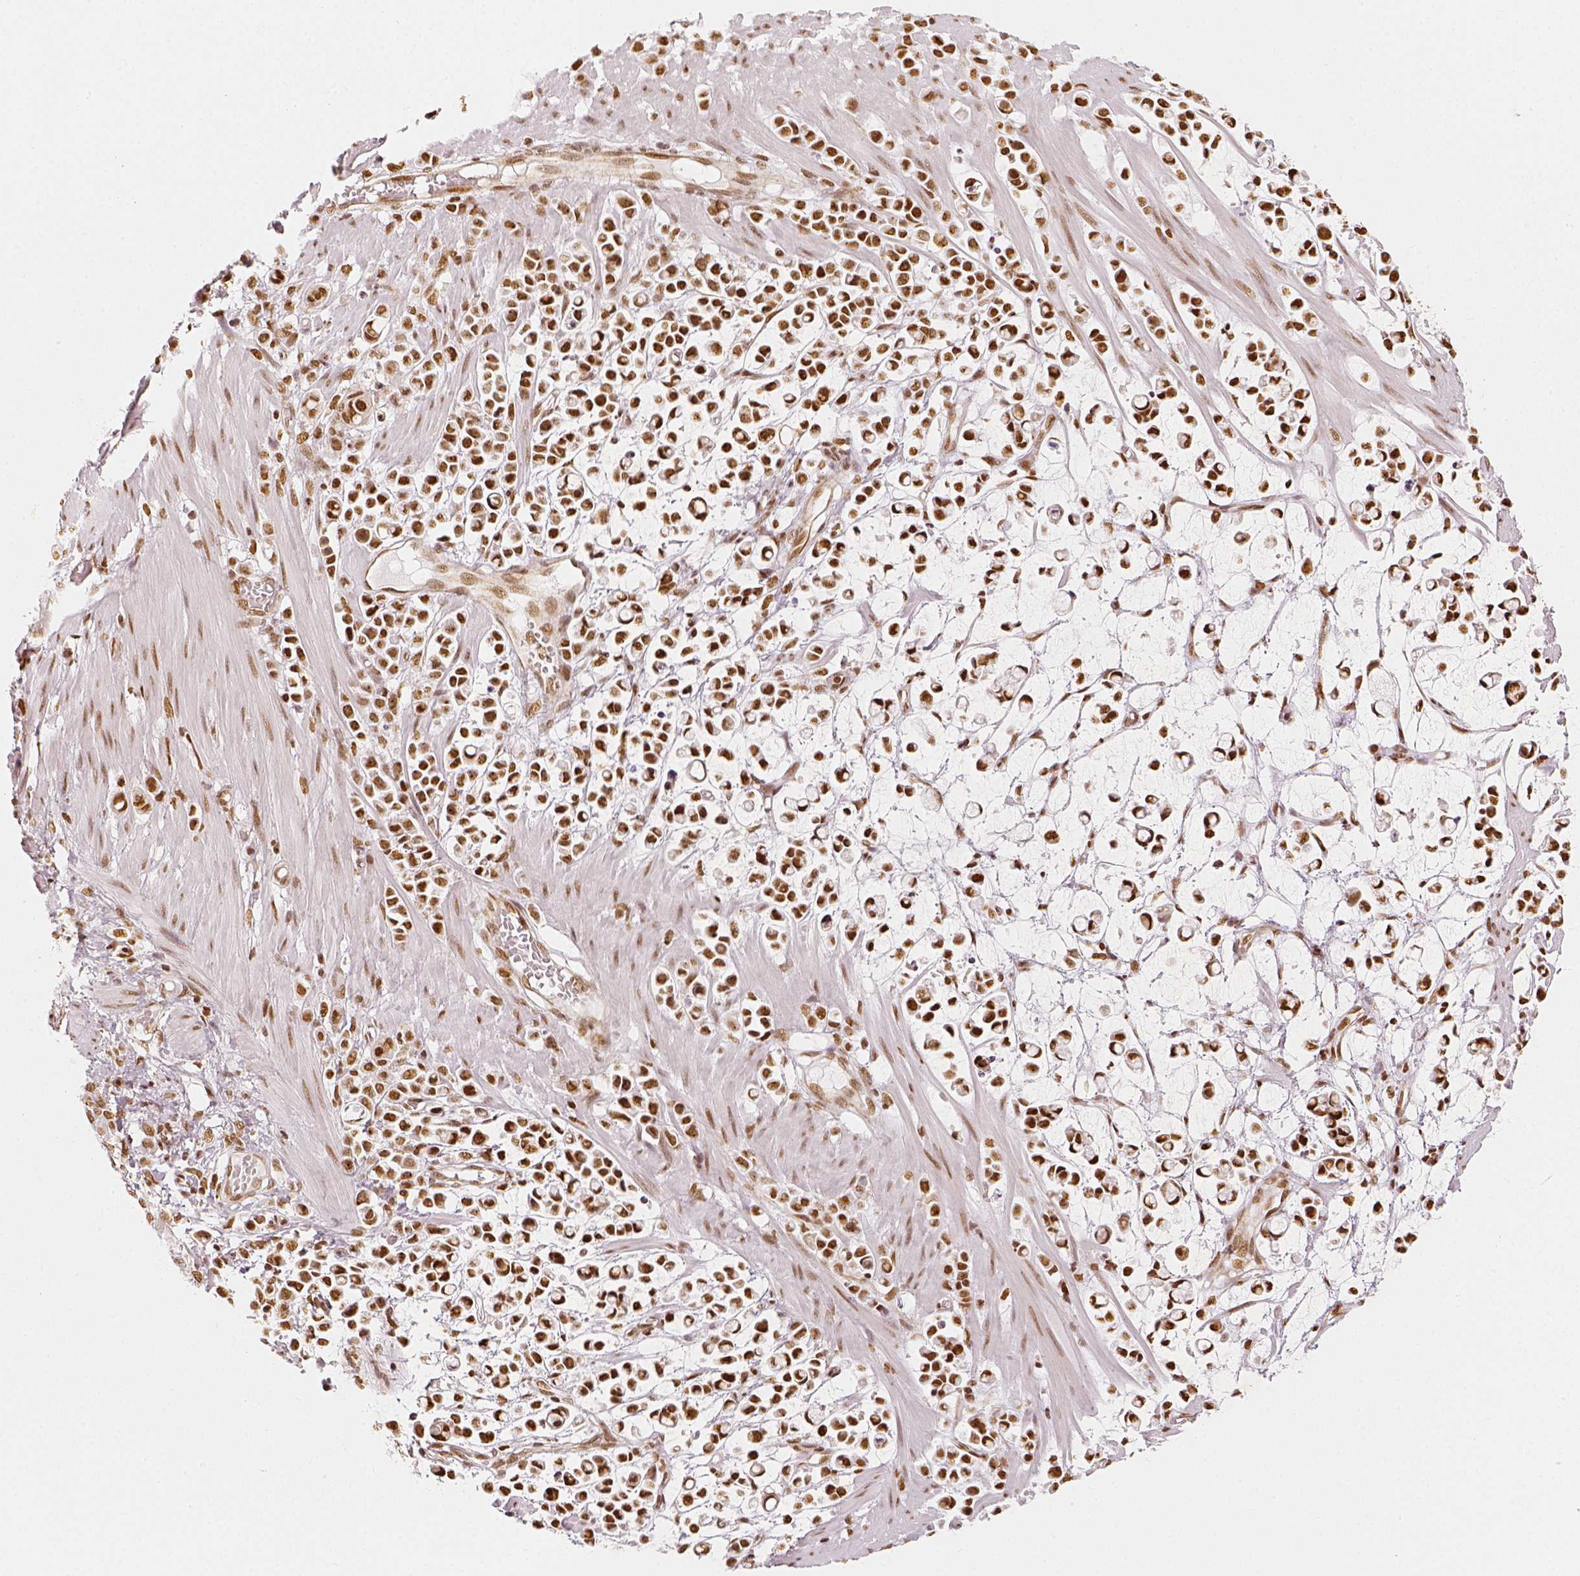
{"staining": {"intensity": "strong", "quantity": ">75%", "location": "nuclear"}, "tissue": "stomach cancer", "cell_type": "Tumor cells", "image_type": "cancer", "snomed": [{"axis": "morphology", "description": "Adenocarcinoma, NOS"}, {"axis": "topography", "description": "Stomach"}], "caption": "This is an image of IHC staining of adenocarcinoma (stomach), which shows strong expression in the nuclear of tumor cells.", "gene": "KDM5B", "patient": {"sex": "male", "age": 82}}